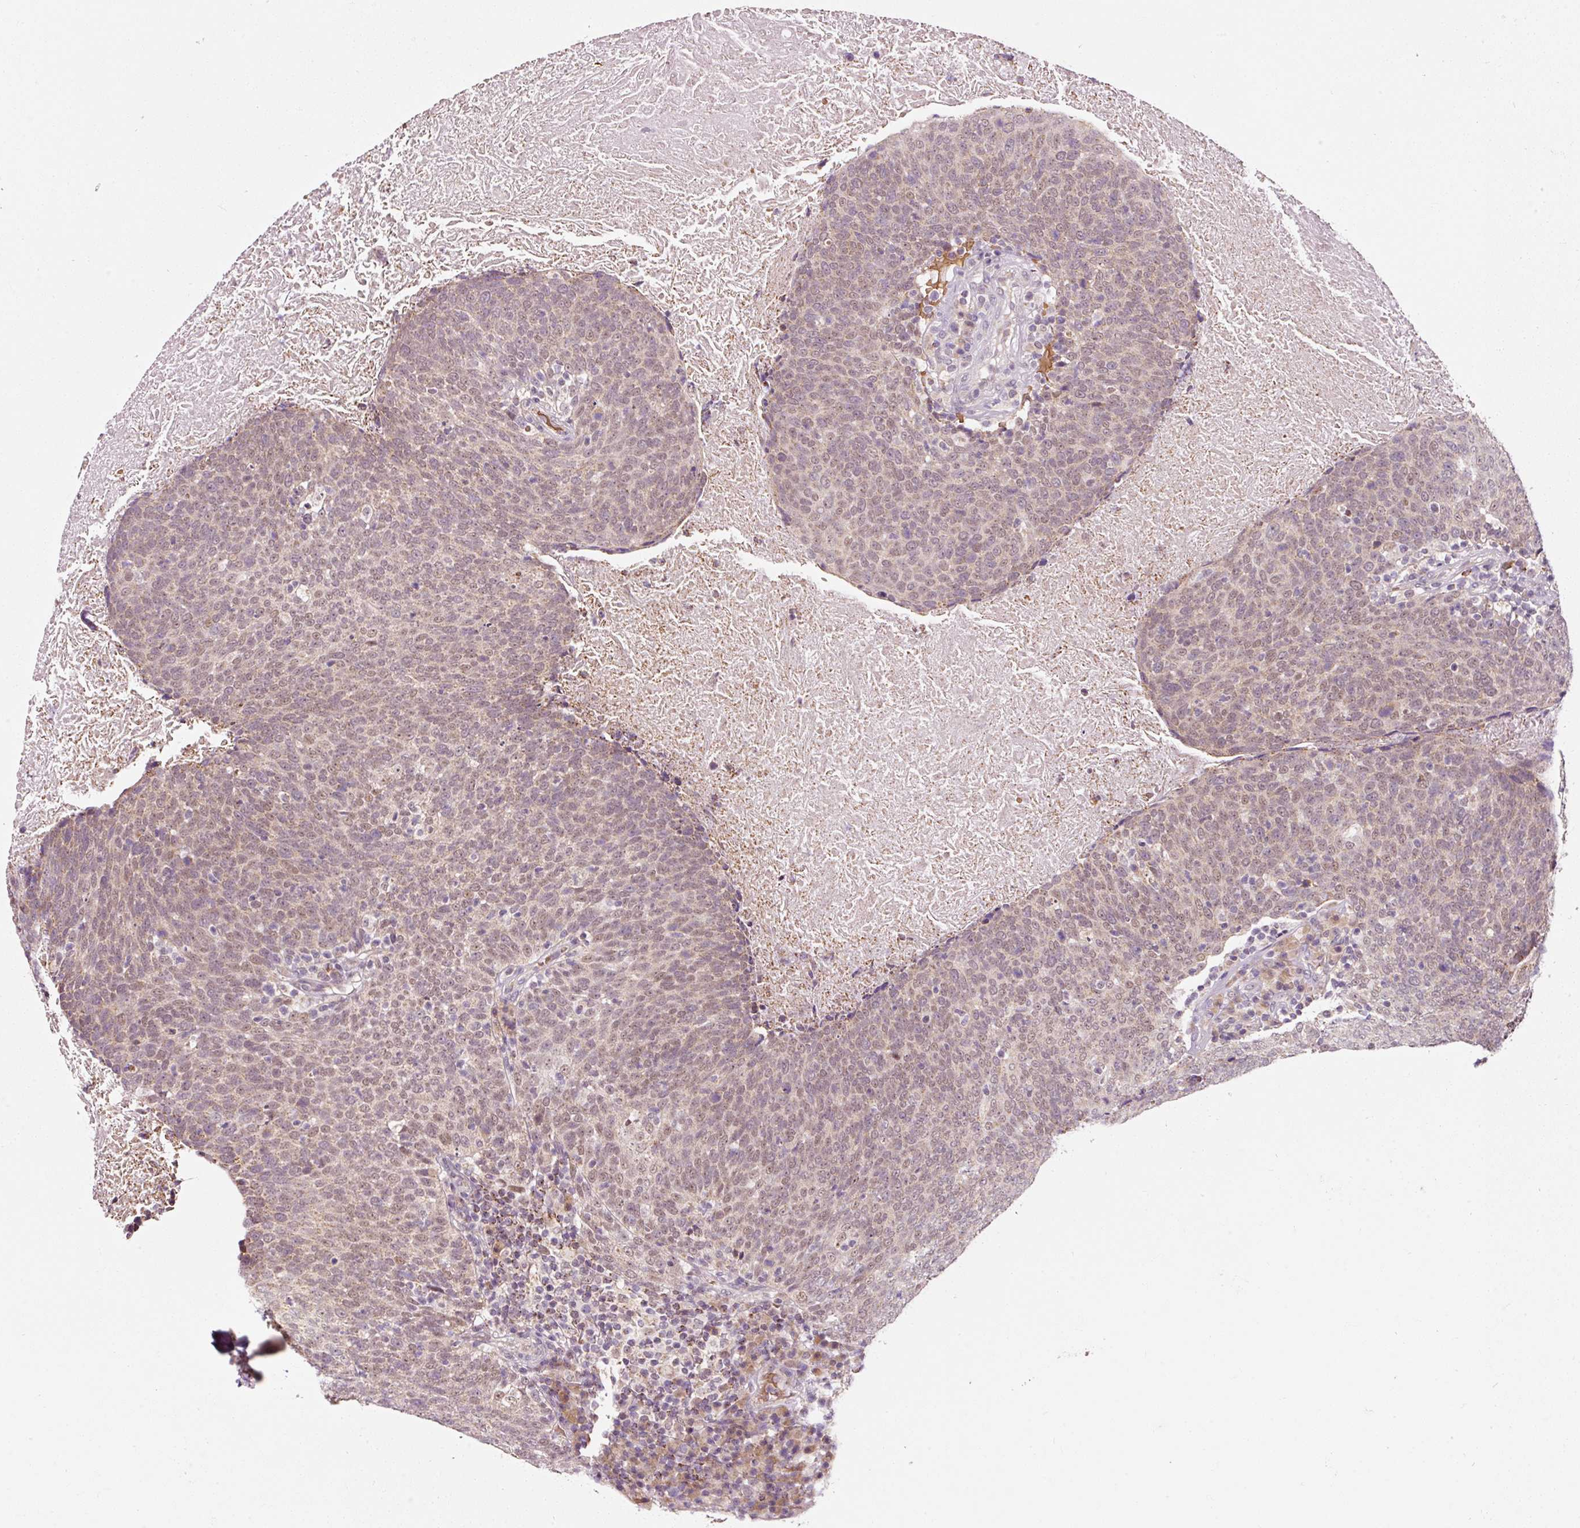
{"staining": {"intensity": "weak", "quantity": ">75%", "location": "nuclear"}, "tissue": "head and neck cancer", "cell_type": "Tumor cells", "image_type": "cancer", "snomed": [{"axis": "morphology", "description": "Squamous cell carcinoma, NOS"}, {"axis": "morphology", "description": "Squamous cell carcinoma, metastatic, NOS"}, {"axis": "topography", "description": "Lymph node"}, {"axis": "topography", "description": "Head-Neck"}], "caption": "IHC (DAB) staining of head and neck cancer (metastatic squamous cell carcinoma) exhibits weak nuclear protein positivity in about >75% of tumor cells.", "gene": "ZNF460", "patient": {"sex": "male", "age": 62}}